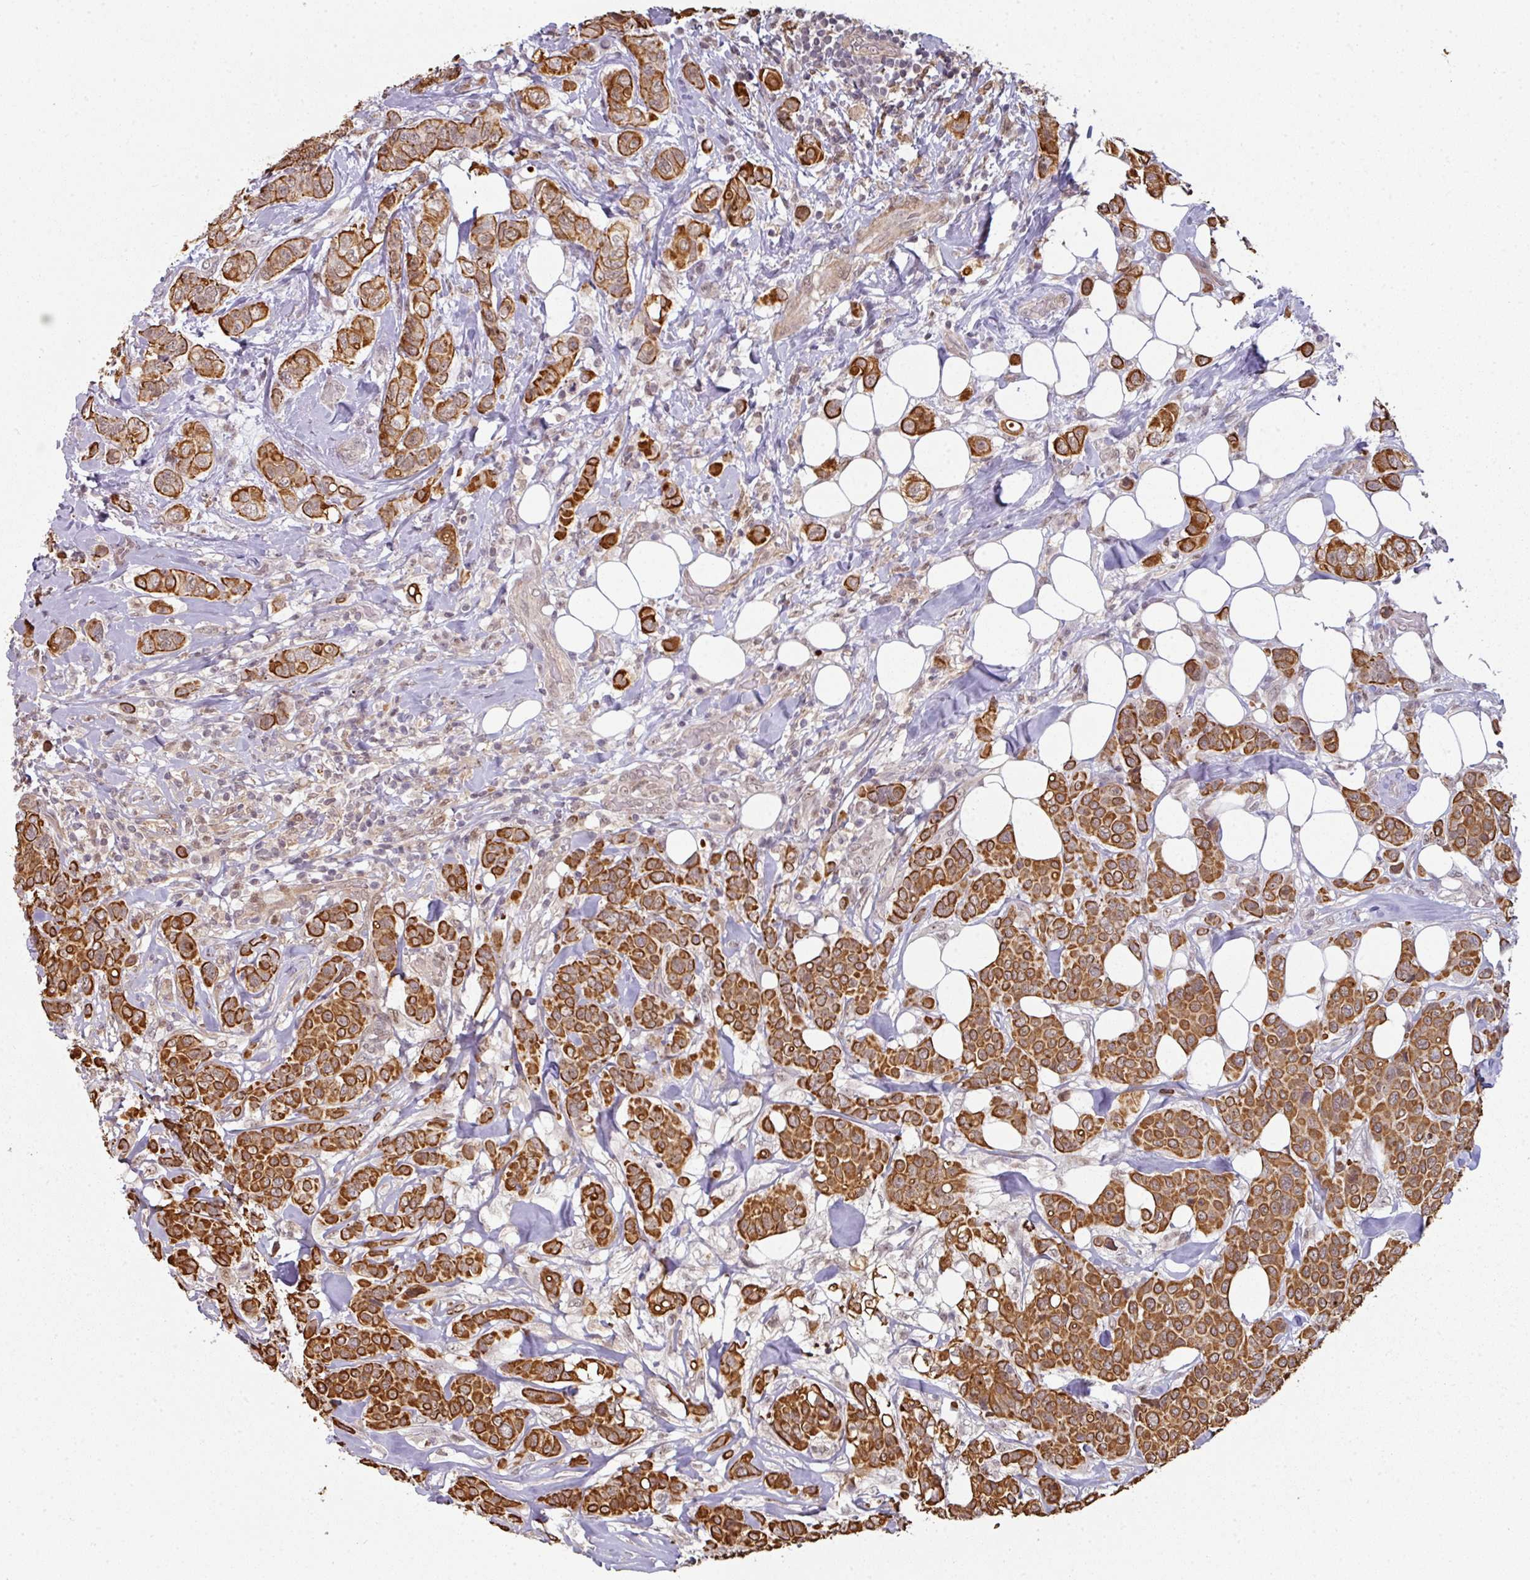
{"staining": {"intensity": "strong", "quantity": "25%-75%", "location": "cytoplasmic/membranous"}, "tissue": "breast cancer", "cell_type": "Tumor cells", "image_type": "cancer", "snomed": [{"axis": "morphology", "description": "Lobular carcinoma"}, {"axis": "topography", "description": "Breast"}], "caption": "DAB (3,3'-diaminobenzidine) immunohistochemical staining of breast cancer (lobular carcinoma) exhibits strong cytoplasmic/membranous protein staining in about 25%-75% of tumor cells.", "gene": "GTF2H3", "patient": {"sex": "female", "age": 51}}